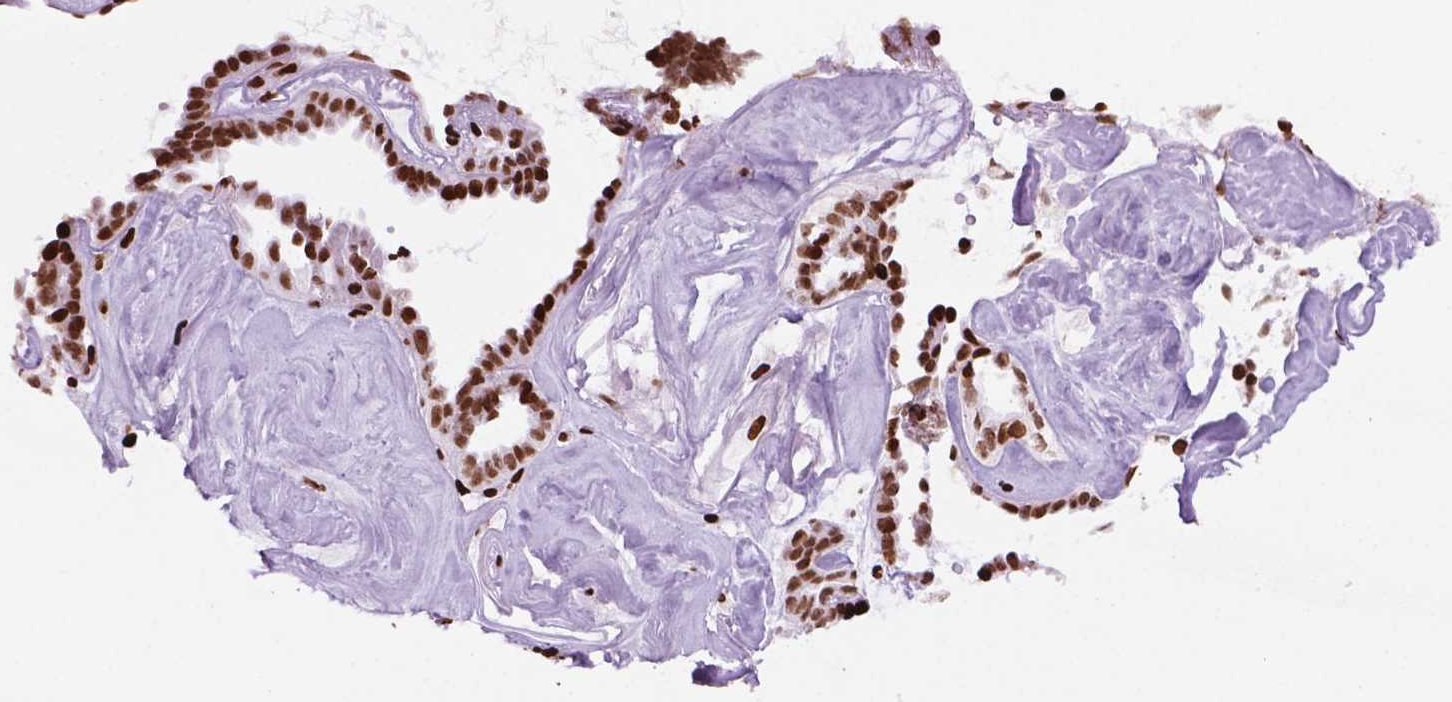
{"staining": {"intensity": "strong", "quantity": ">75%", "location": "nuclear"}, "tissue": "ovarian cancer", "cell_type": "Tumor cells", "image_type": "cancer", "snomed": [{"axis": "morphology", "description": "Cystadenocarcinoma, serous, NOS"}, {"axis": "topography", "description": "Ovary"}], "caption": "There is high levels of strong nuclear staining in tumor cells of ovarian serous cystadenocarcinoma, as demonstrated by immunohistochemical staining (brown color).", "gene": "TMEM250", "patient": {"sex": "female", "age": 71}}